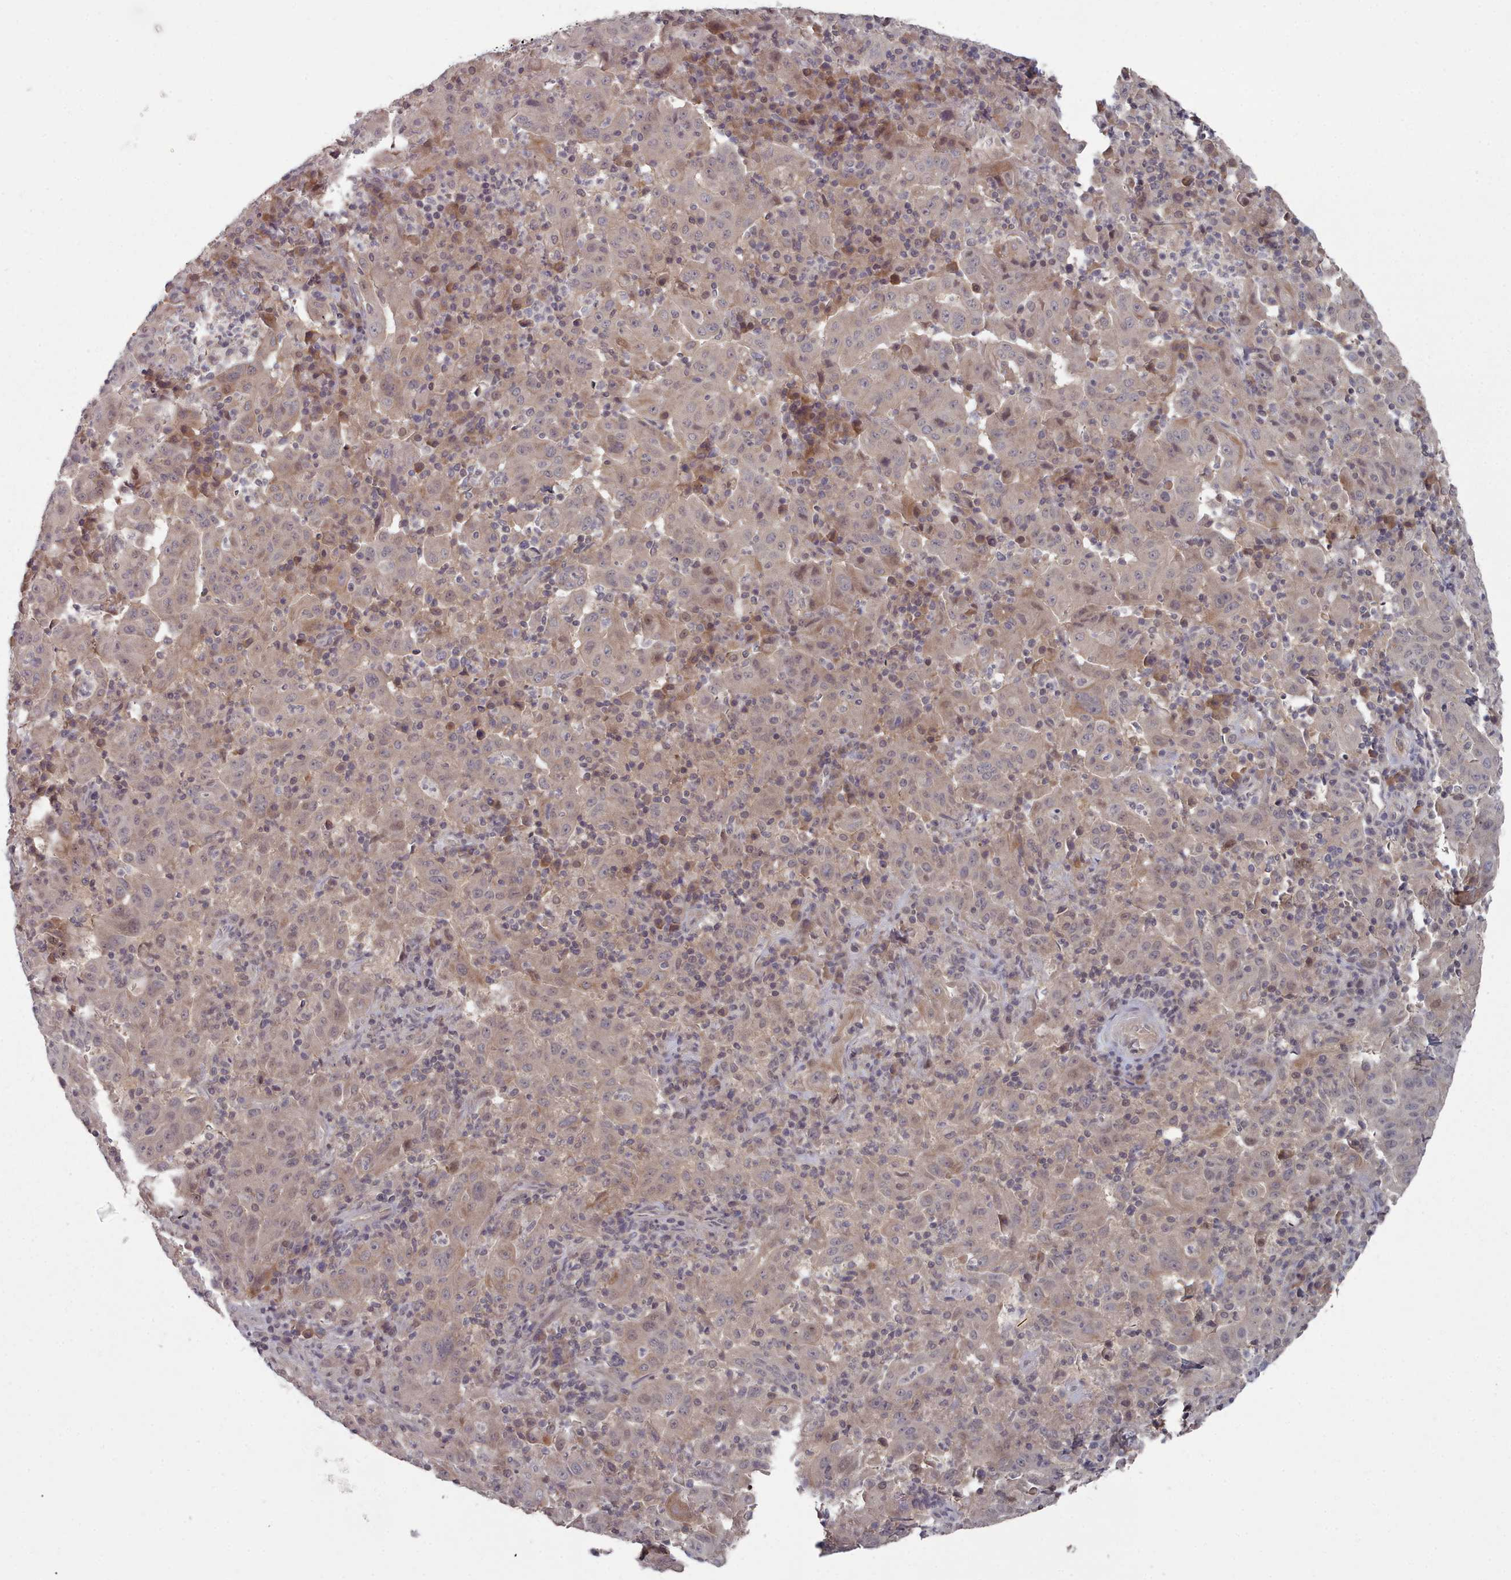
{"staining": {"intensity": "weak", "quantity": "25%-75%", "location": "cytoplasmic/membranous"}, "tissue": "pancreatic cancer", "cell_type": "Tumor cells", "image_type": "cancer", "snomed": [{"axis": "morphology", "description": "Adenocarcinoma, NOS"}, {"axis": "topography", "description": "Pancreas"}], "caption": "Protein staining of pancreatic adenocarcinoma tissue exhibits weak cytoplasmic/membranous positivity in about 25%-75% of tumor cells.", "gene": "HYAL3", "patient": {"sex": "male", "age": 63}}